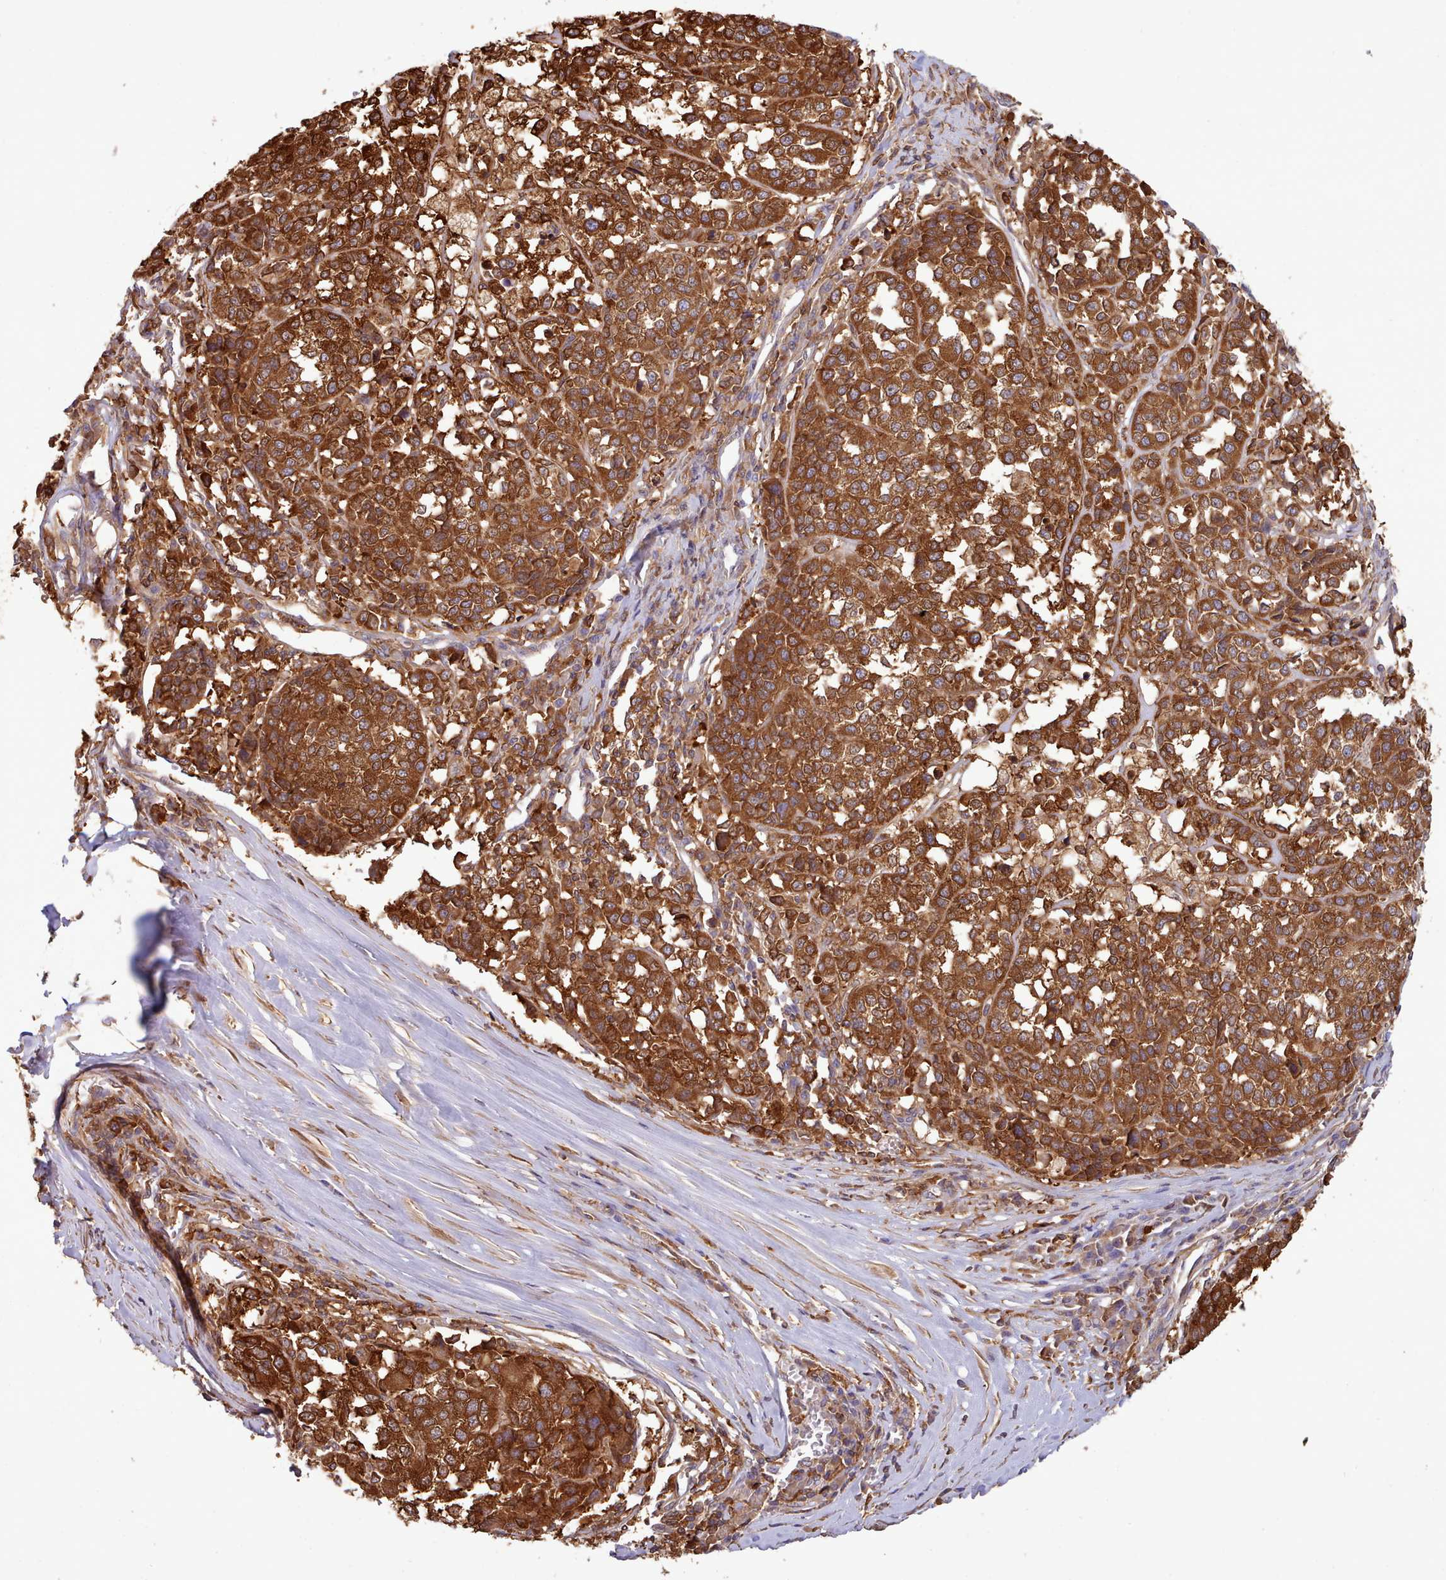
{"staining": {"intensity": "strong", "quantity": ">75%", "location": "cytoplasmic/membranous"}, "tissue": "melanoma", "cell_type": "Tumor cells", "image_type": "cancer", "snomed": [{"axis": "morphology", "description": "Malignant melanoma, Metastatic site"}, {"axis": "topography", "description": "Lymph node"}], "caption": "A photomicrograph showing strong cytoplasmic/membranous staining in approximately >75% of tumor cells in melanoma, as visualized by brown immunohistochemical staining.", "gene": "SLC4A9", "patient": {"sex": "male", "age": 44}}